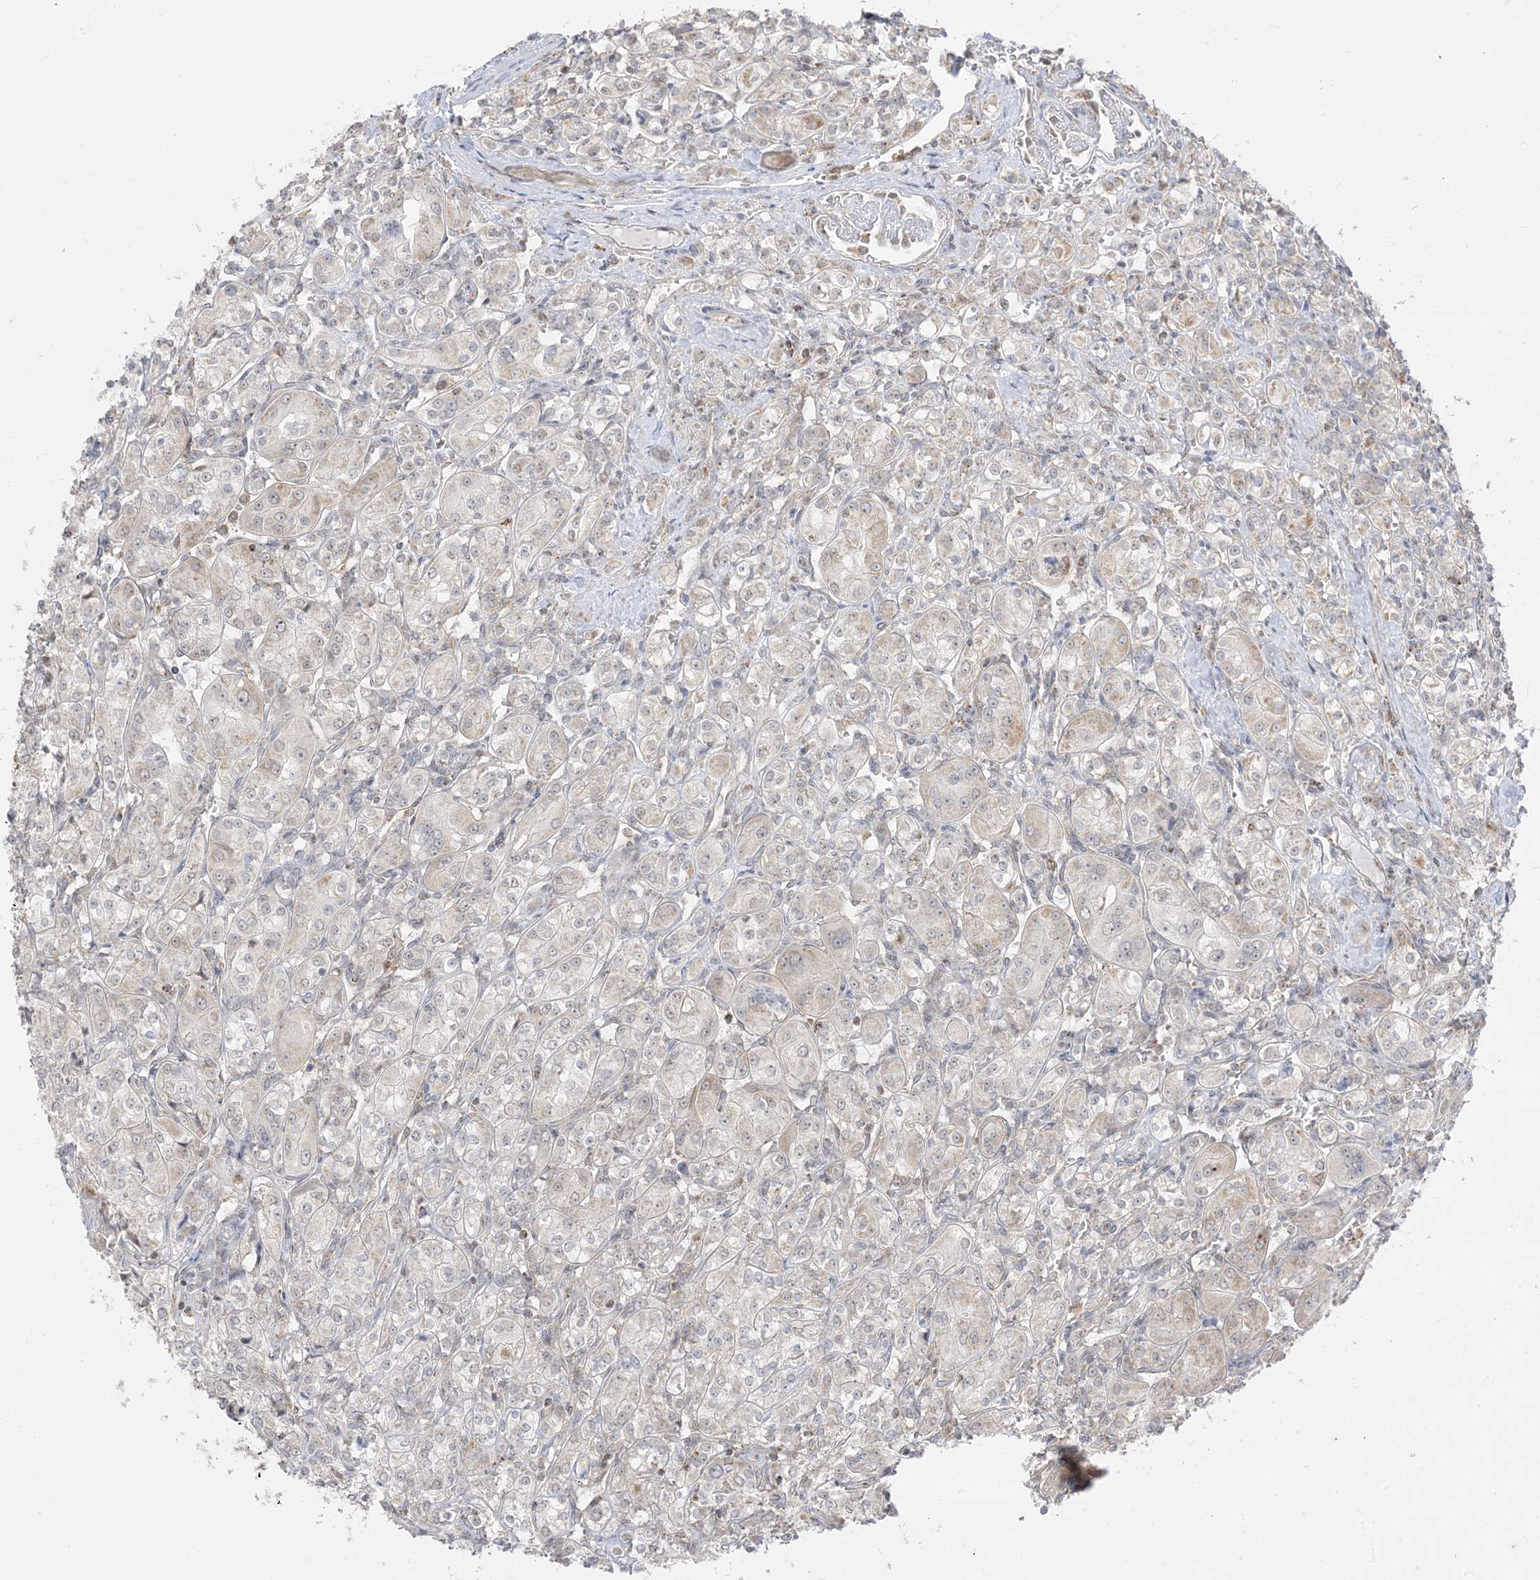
{"staining": {"intensity": "weak", "quantity": "<25%", "location": "cytoplasmic/membranous"}, "tissue": "renal cancer", "cell_type": "Tumor cells", "image_type": "cancer", "snomed": [{"axis": "morphology", "description": "Adenocarcinoma, NOS"}, {"axis": "topography", "description": "Kidney"}], "caption": "High magnification brightfield microscopy of renal cancer (adenocarcinoma) stained with DAB (brown) and counterstained with hematoxylin (blue): tumor cells show no significant expression.", "gene": "KANSL3", "patient": {"sex": "male", "age": 77}}